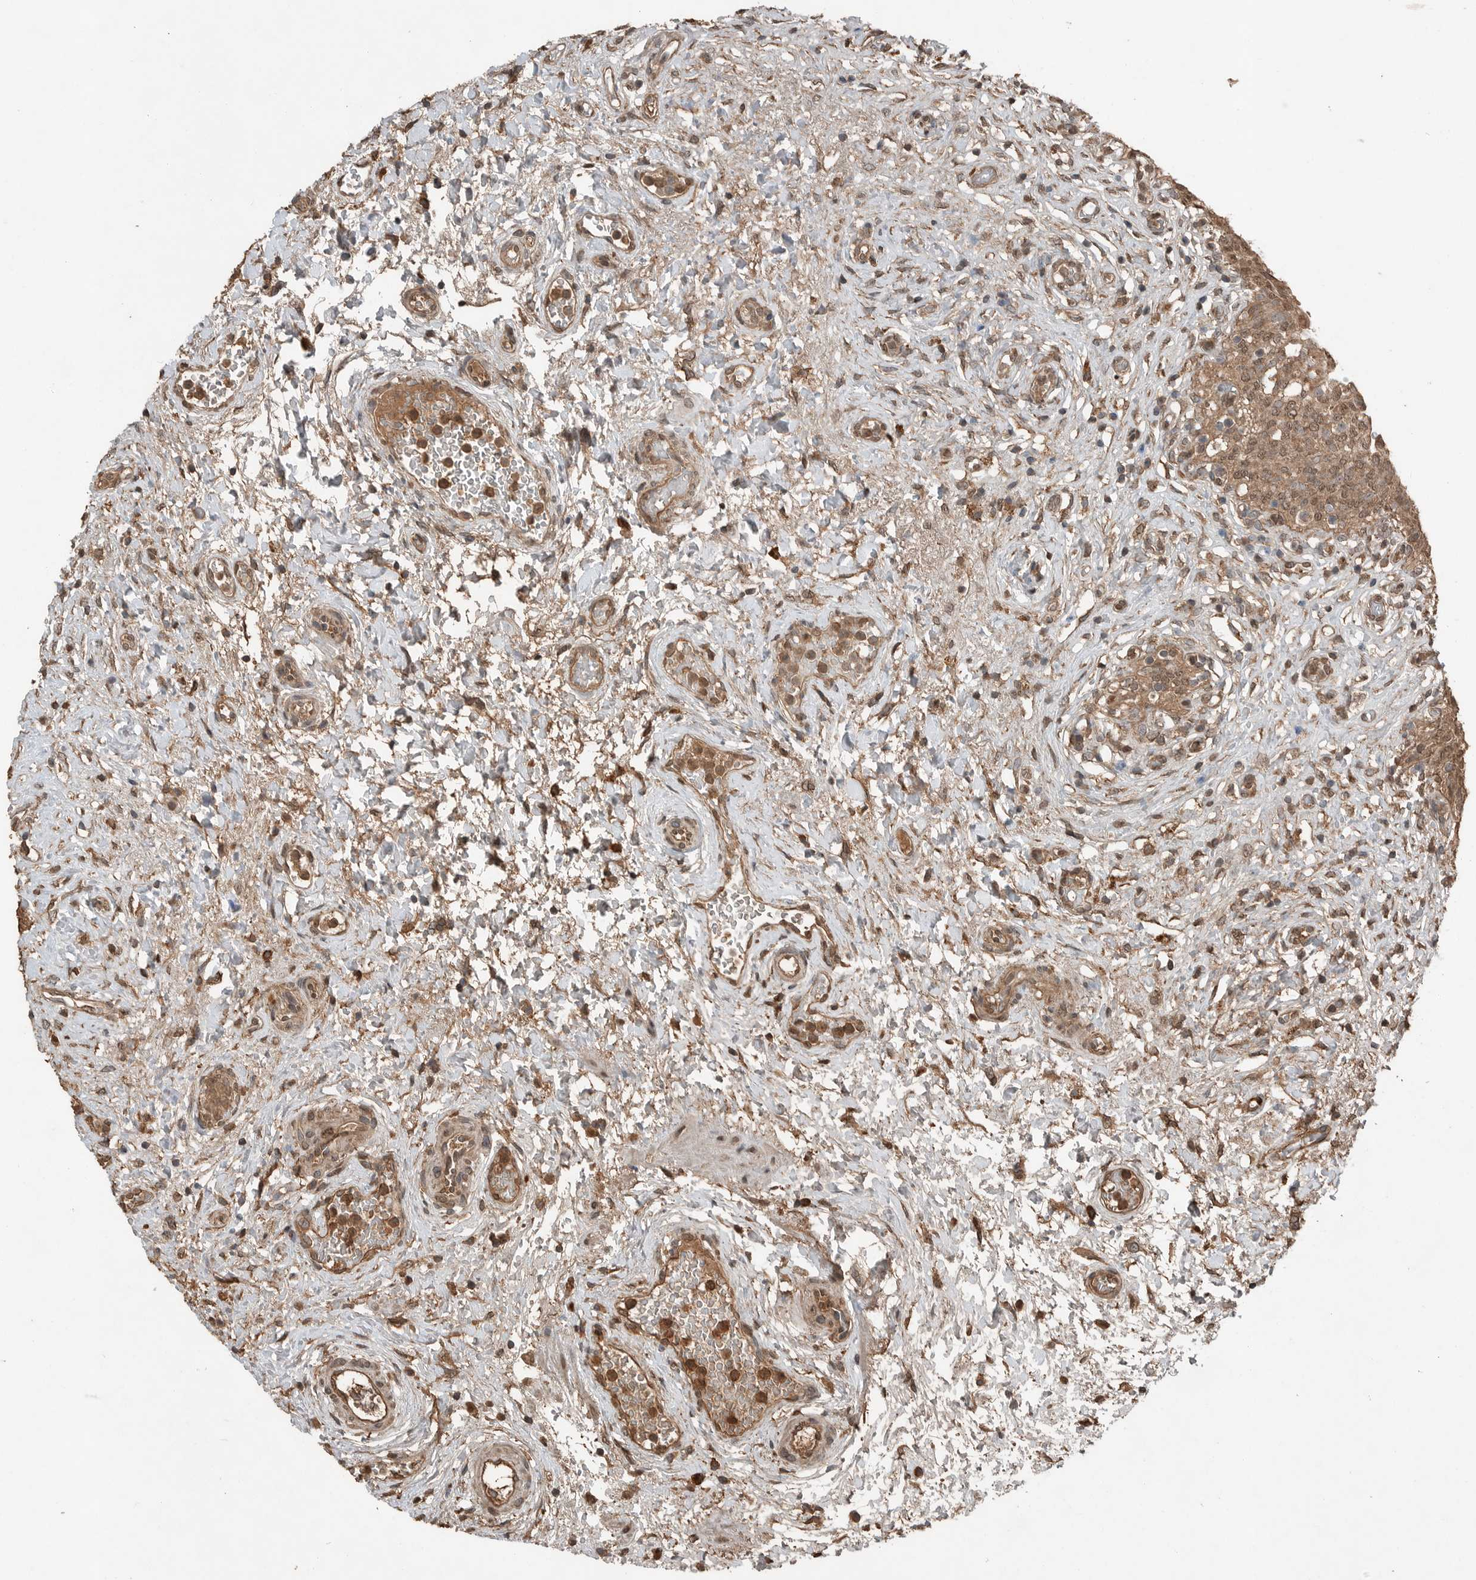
{"staining": {"intensity": "moderate", "quantity": ">75%", "location": "cytoplasmic/membranous,nuclear"}, "tissue": "urinary bladder", "cell_type": "Urothelial cells", "image_type": "normal", "snomed": [{"axis": "morphology", "description": "Urothelial carcinoma, High grade"}, {"axis": "topography", "description": "Urinary bladder"}], "caption": "This image exhibits immunohistochemistry (IHC) staining of normal urinary bladder, with medium moderate cytoplasmic/membranous,nuclear positivity in approximately >75% of urothelial cells.", "gene": "BLZF1", "patient": {"sex": "male", "age": 46}}